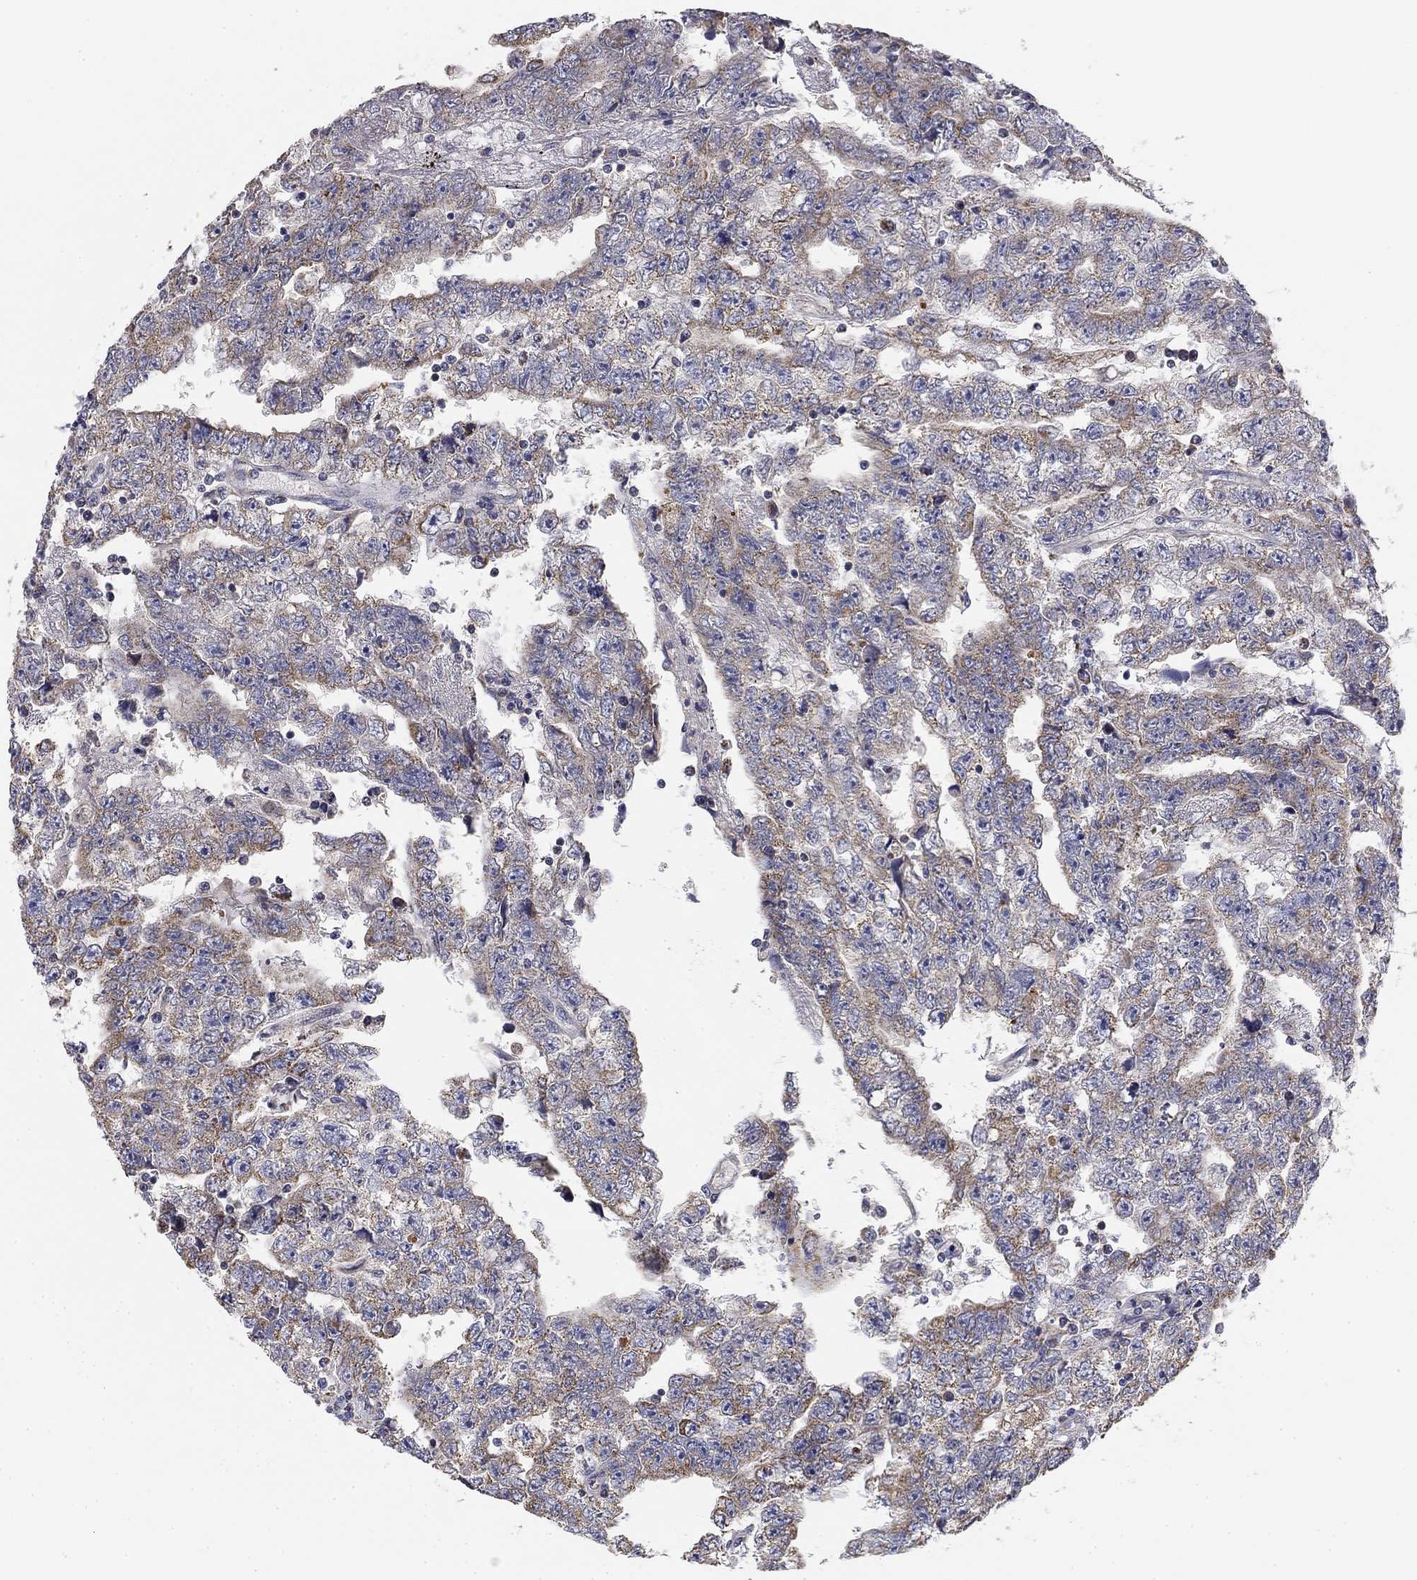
{"staining": {"intensity": "moderate", "quantity": "25%-75%", "location": "cytoplasmic/membranous"}, "tissue": "testis cancer", "cell_type": "Tumor cells", "image_type": "cancer", "snomed": [{"axis": "morphology", "description": "Carcinoma, Embryonal, NOS"}, {"axis": "topography", "description": "Testis"}], "caption": "Moderate cytoplasmic/membranous staining is seen in about 25%-75% of tumor cells in testis cancer (embryonal carcinoma). (brown staining indicates protein expression, while blue staining denotes nuclei).", "gene": "SLC2A9", "patient": {"sex": "male", "age": 25}}